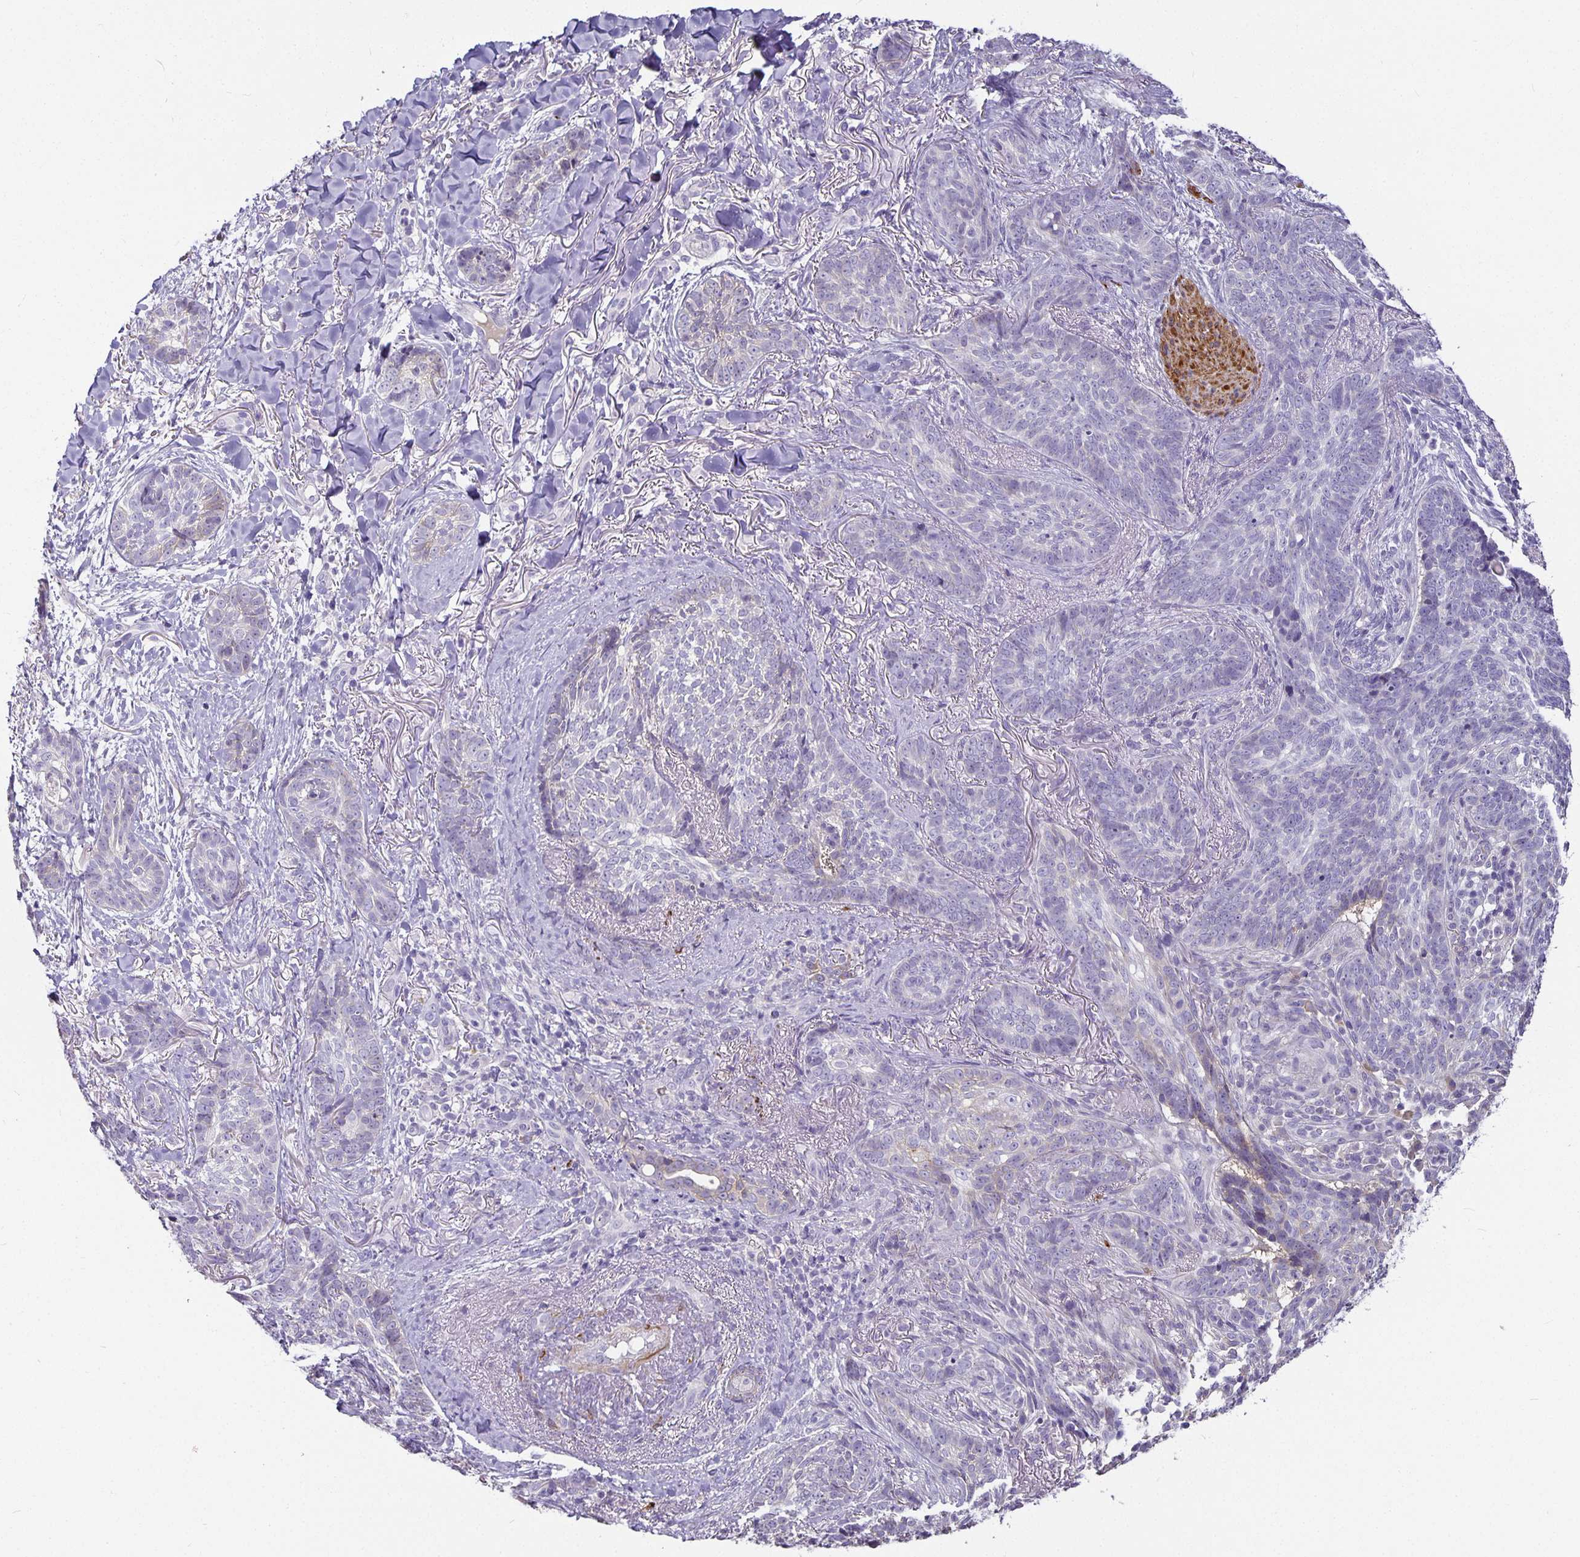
{"staining": {"intensity": "negative", "quantity": "none", "location": "none"}, "tissue": "skin cancer", "cell_type": "Tumor cells", "image_type": "cancer", "snomed": [{"axis": "morphology", "description": "Basal cell carcinoma"}, {"axis": "topography", "description": "Skin"}, {"axis": "topography", "description": "Skin of face"}], "caption": "An image of skin cancer (basal cell carcinoma) stained for a protein reveals no brown staining in tumor cells.", "gene": "CA12", "patient": {"sex": "male", "age": 88}}